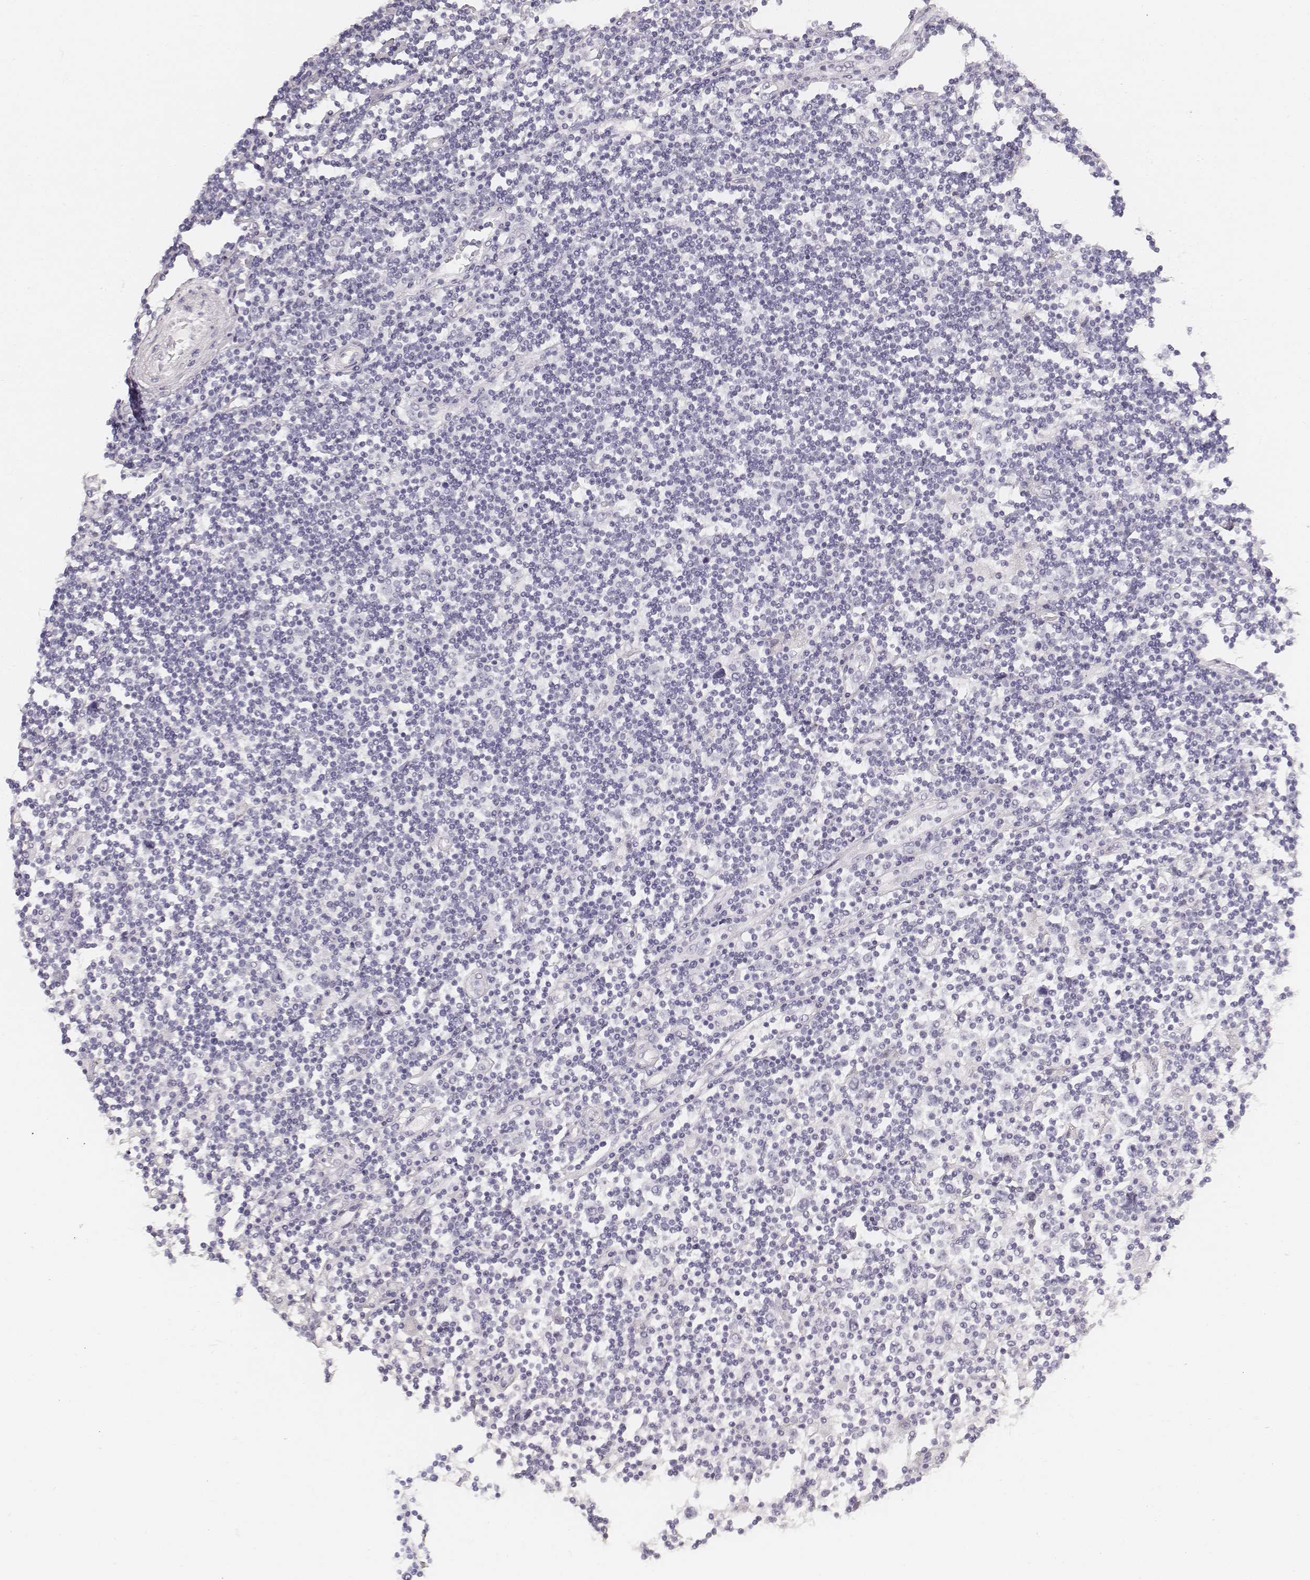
{"staining": {"intensity": "negative", "quantity": "none", "location": "none"}, "tissue": "lymphoma", "cell_type": "Tumor cells", "image_type": "cancer", "snomed": [{"axis": "morphology", "description": "Hodgkin's disease, NOS"}, {"axis": "topography", "description": "Lymph node"}], "caption": "High magnification brightfield microscopy of Hodgkin's disease stained with DAB (3,3'-diaminobenzidine) (brown) and counterstained with hematoxylin (blue): tumor cells show no significant positivity.", "gene": "HNF4G", "patient": {"sex": "male", "age": 40}}